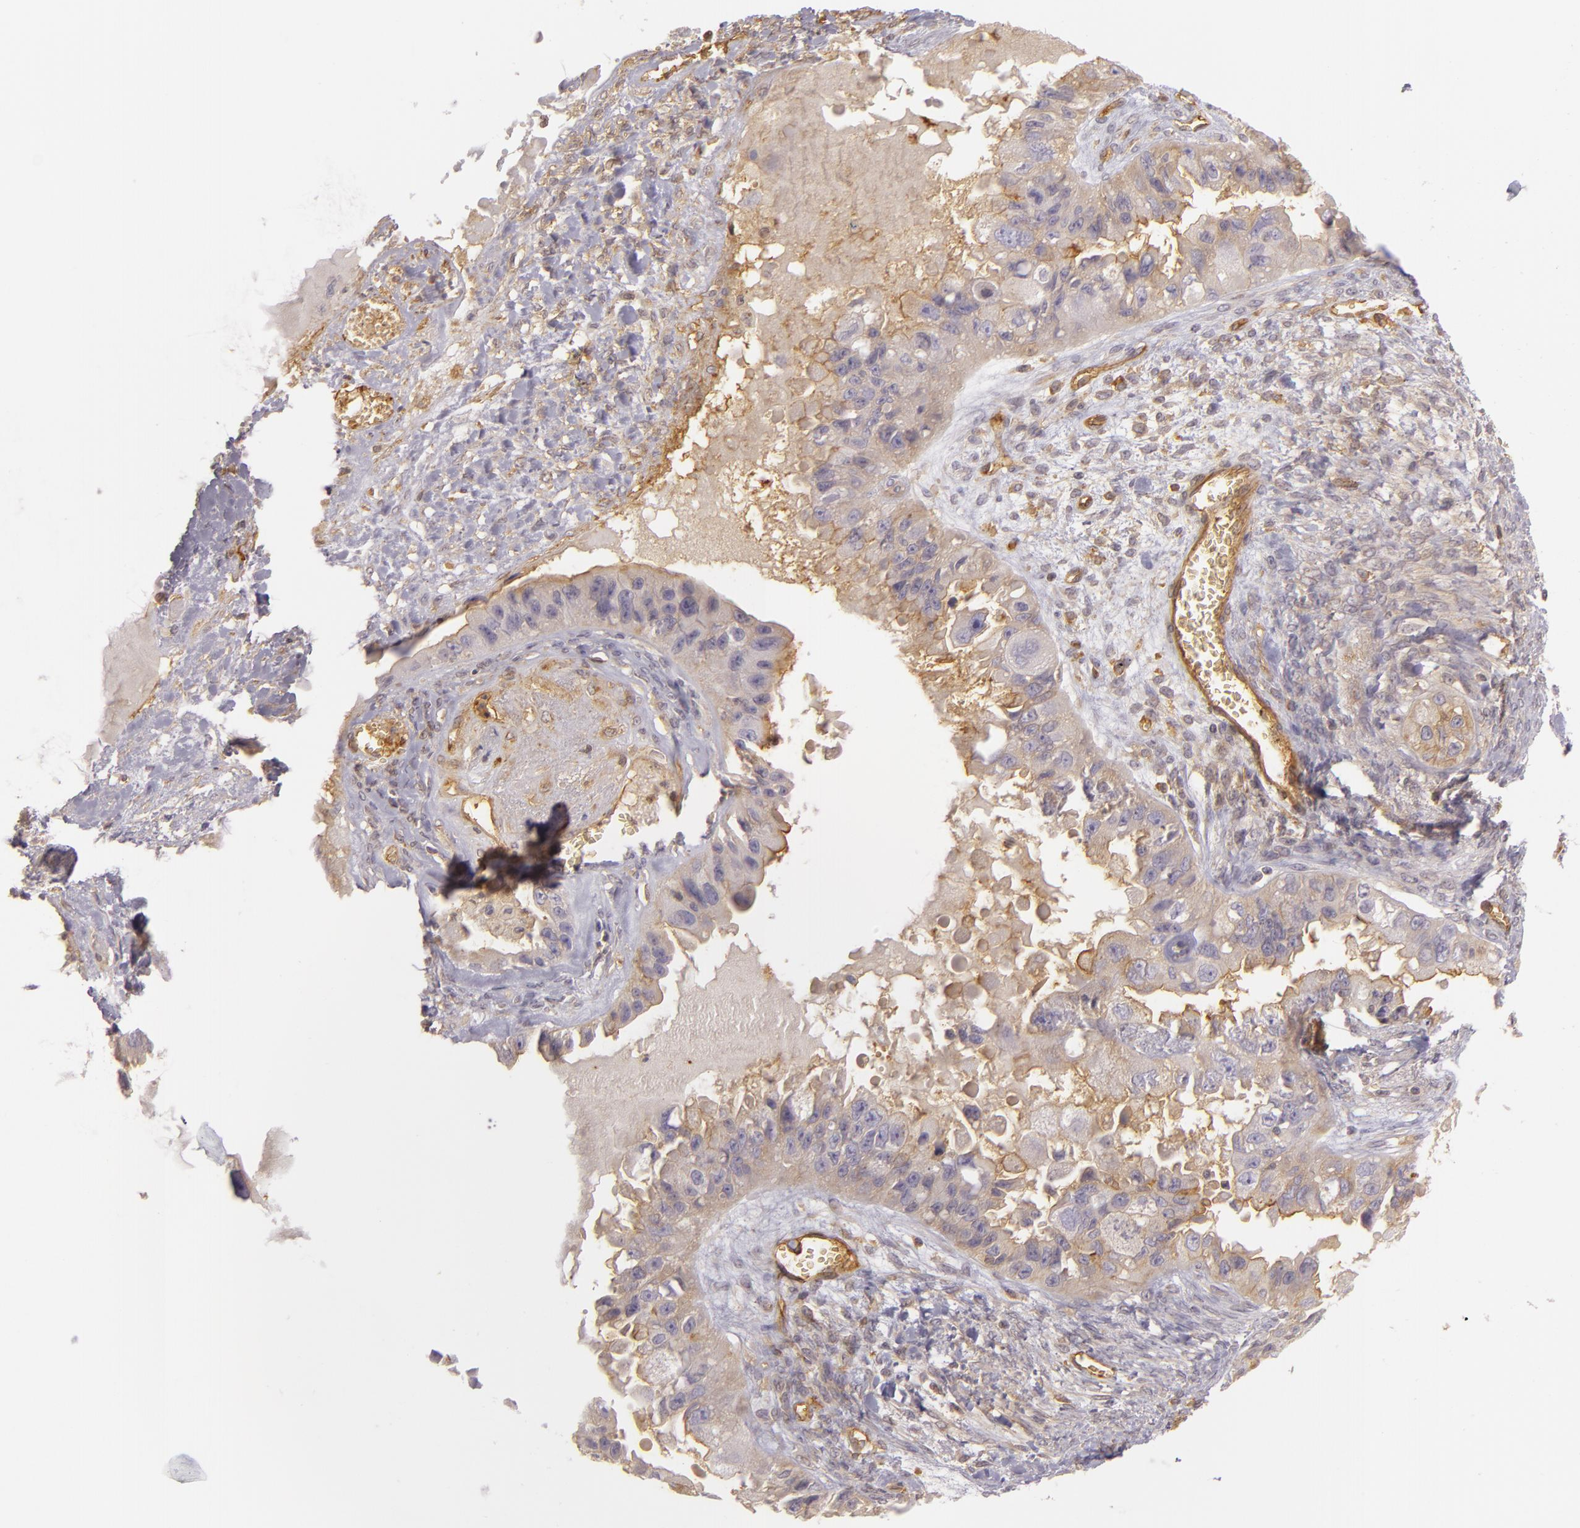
{"staining": {"intensity": "weak", "quantity": "25%-75%", "location": "cytoplasmic/membranous"}, "tissue": "ovarian cancer", "cell_type": "Tumor cells", "image_type": "cancer", "snomed": [{"axis": "morphology", "description": "Carcinoma, endometroid"}, {"axis": "topography", "description": "Ovary"}], "caption": "Immunohistochemistry (DAB) staining of human endometroid carcinoma (ovarian) exhibits weak cytoplasmic/membranous protein expression in approximately 25%-75% of tumor cells. The staining is performed using DAB brown chromogen to label protein expression. The nuclei are counter-stained blue using hematoxylin.", "gene": "CD59", "patient": {"sex": "female", "age": 85}}